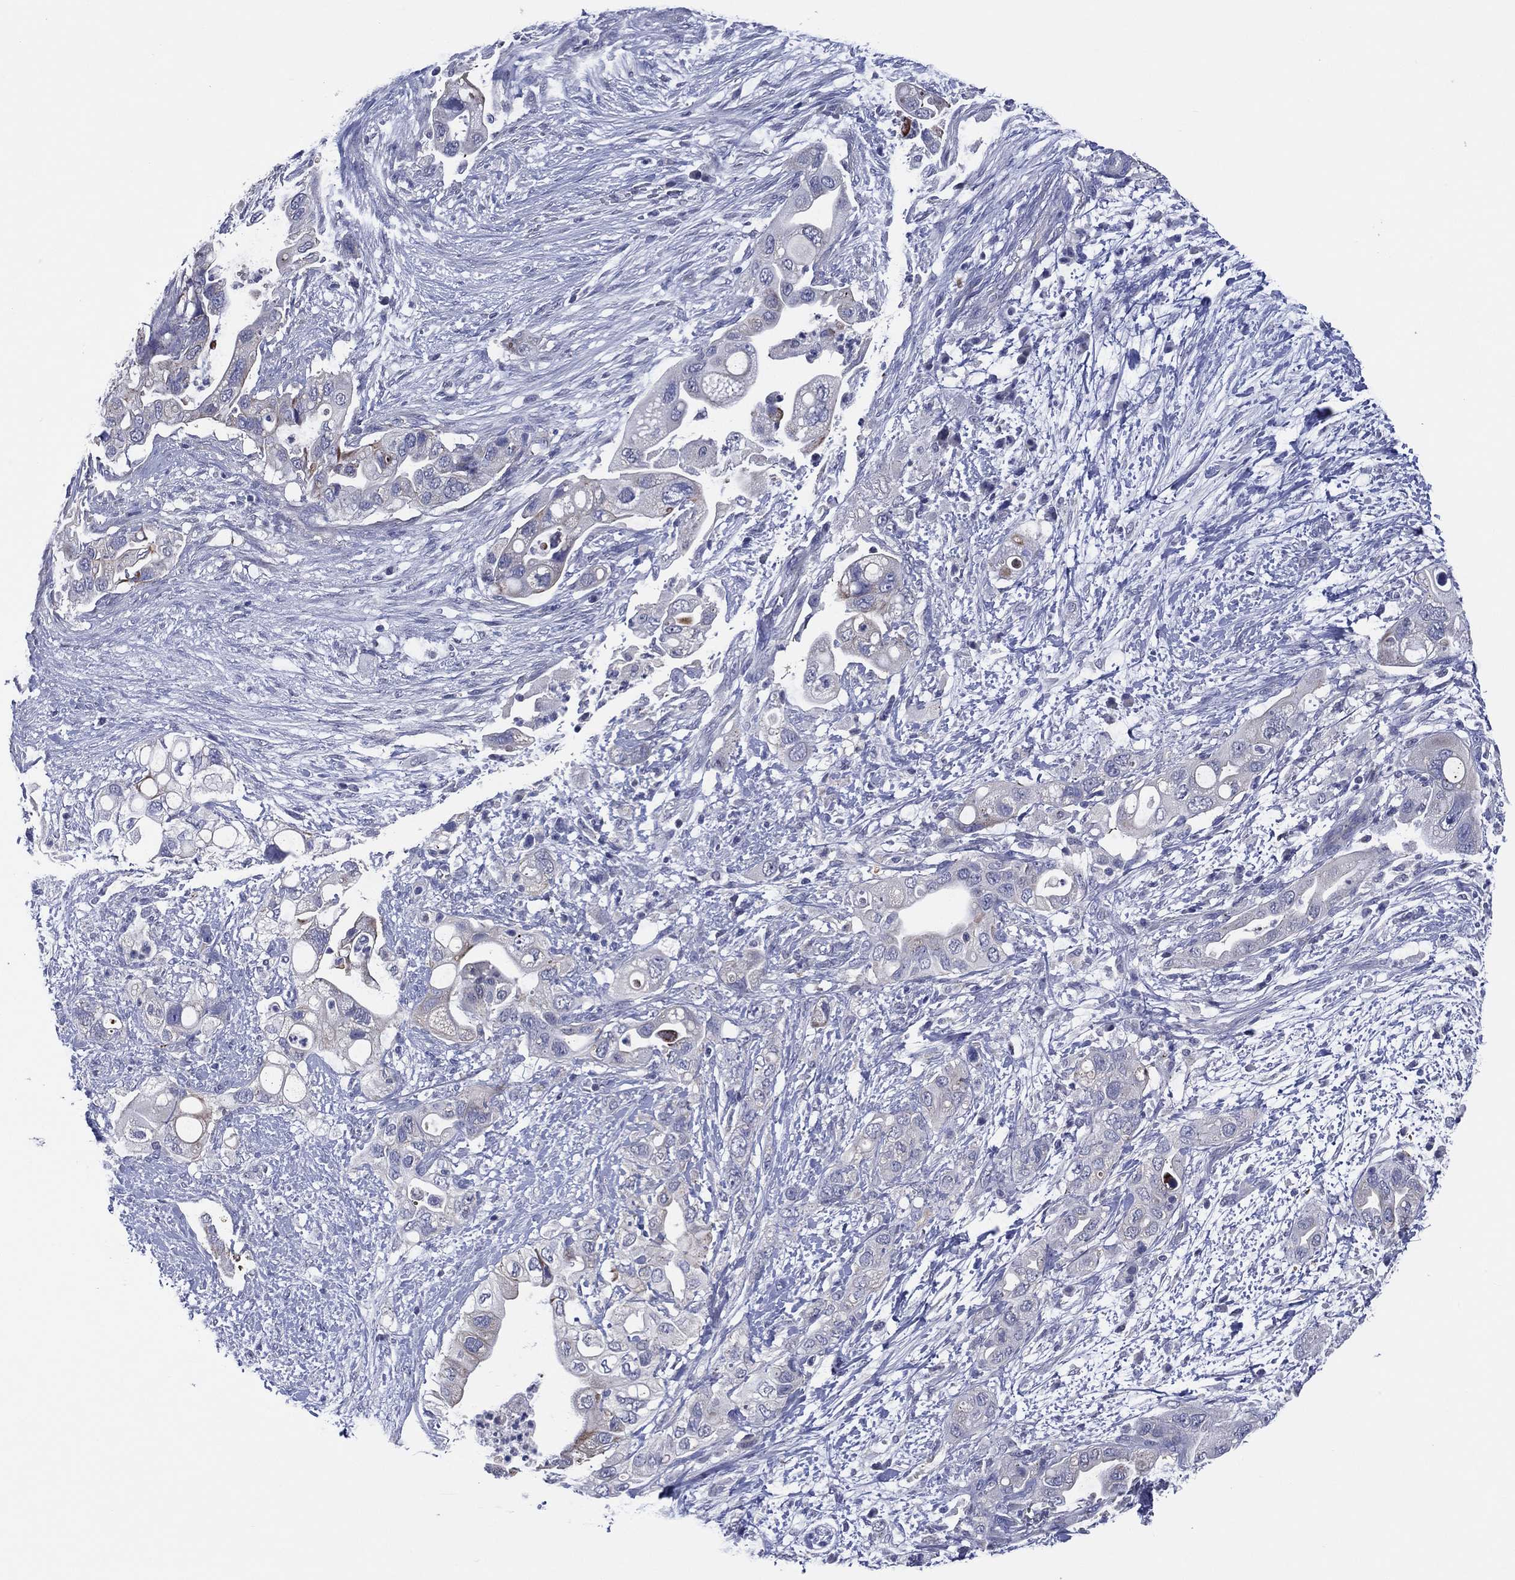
{"staining": {"intensity": "negative", "quantity": "none", "location": "none"}, "tissue": "pancreatic cancer", "cell_type": "Tumor cells", "image_type": "cancer", "snomed": [{"axis": "morphology", "description": "Adenocarcinoma, NOS"}, {"axis": "topography", "description": "Pancreas"}], "caption": "The image demonstrates no staining of tumor cells in pancreatic cancer.", "gene": "TRIM31", "patient": {"sex": "female", "age": 72}}